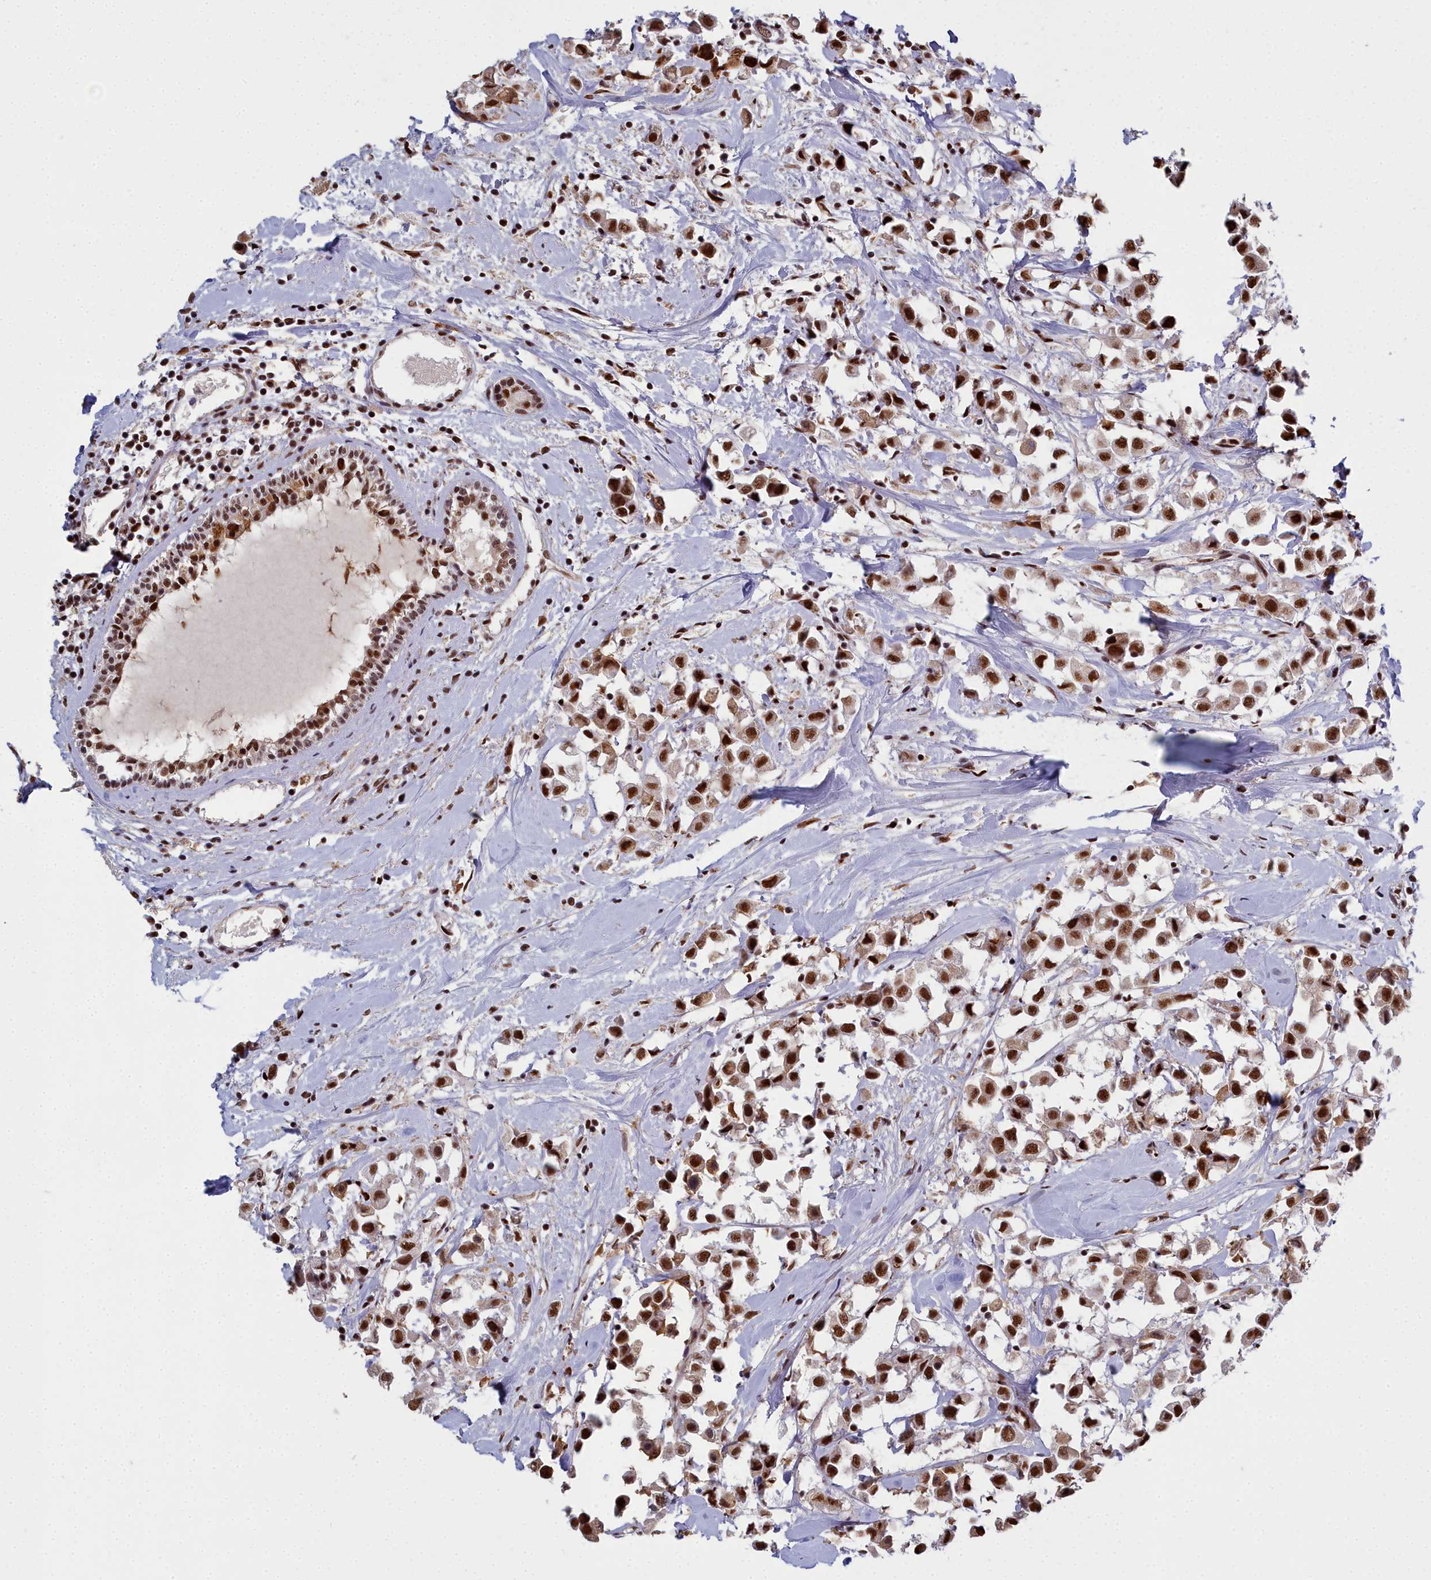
{"staining": {"intensity": "strong", "quantity": ">75%", "location": "nuclear"}, "tissue": "breast cancer", "cell_type": "Tumor cells", "image_type": "cancer", "snomed": [{"axis": "morphology", "description": "Duct carcinoma"}, {"axis": "topography", "description": "Breast"}], "caption": "An image showing strong nuclear positivity in about >75% of tumor cells in breast cancer (infiltrating ductal carcinoma), as visualized by brown immunohistochemical staining.", "gene": "SF3B3", "patient": {"sex": "female", "age": 61}}